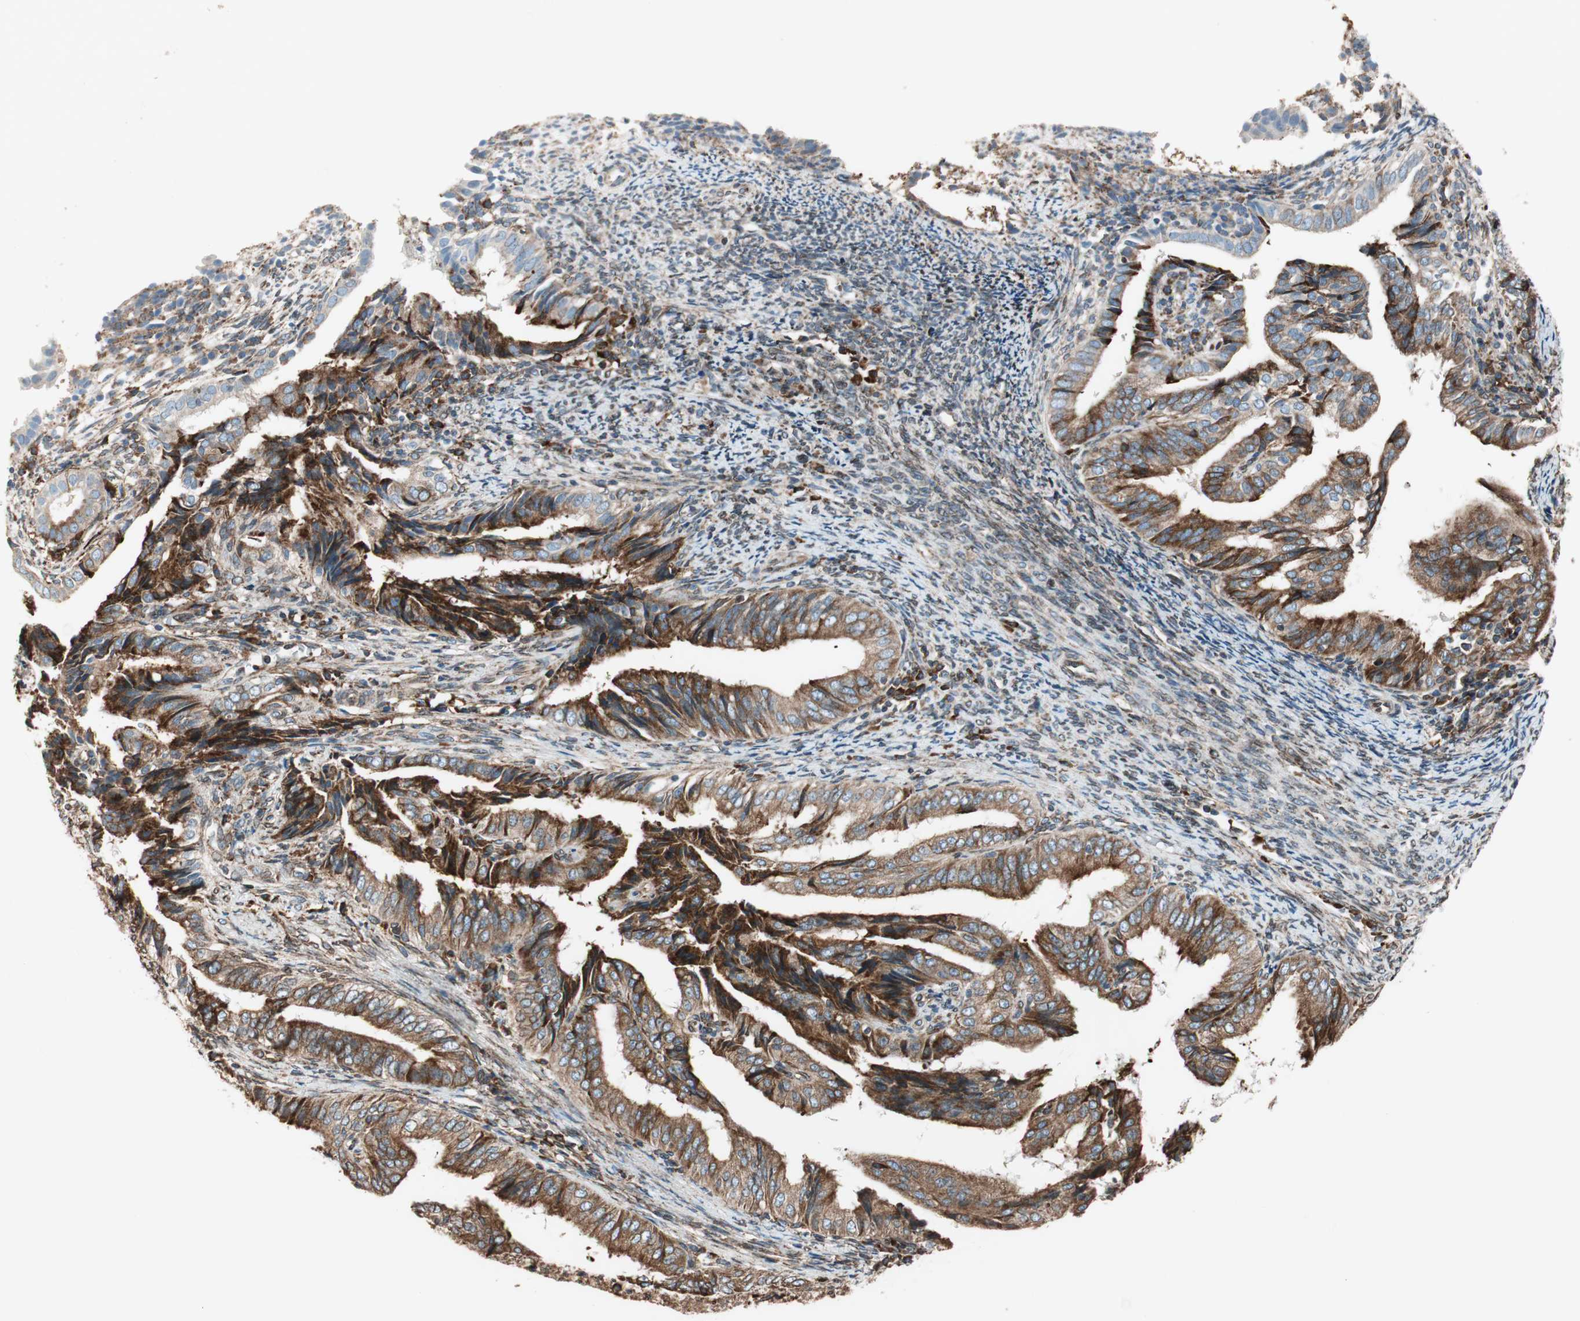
{"staining": {"intensity": "moderate", "quantity": ">75%", "location": "cytoplasmic/membranous"}, "tissue": "endometrial cancer", "cell_type": "Tumor cells", "image_type": "cancer", "snomed": [{"axis": "morphology", "description": "Adenocarcinoma, NOS"}, {"axis": "topography", "description": "Endometrium"}], "caption": "High-magnification brightfield microscopy of endometrial adenocarcinoma stained with DAB (brown) and counterstained with hematoxylin (blue). tumor cells exhibit moderate cytoplasmic/membranous staining is appreciated in approximately>75% of cells. The staining was performed using DAB (3,3'-diaminobenzidine), with brown indicating positive protein expression. Nuclei are stained blue with hematoxylin.", "gene": "PRKCSH", "patient": {"sex": "female", "age": 58}}